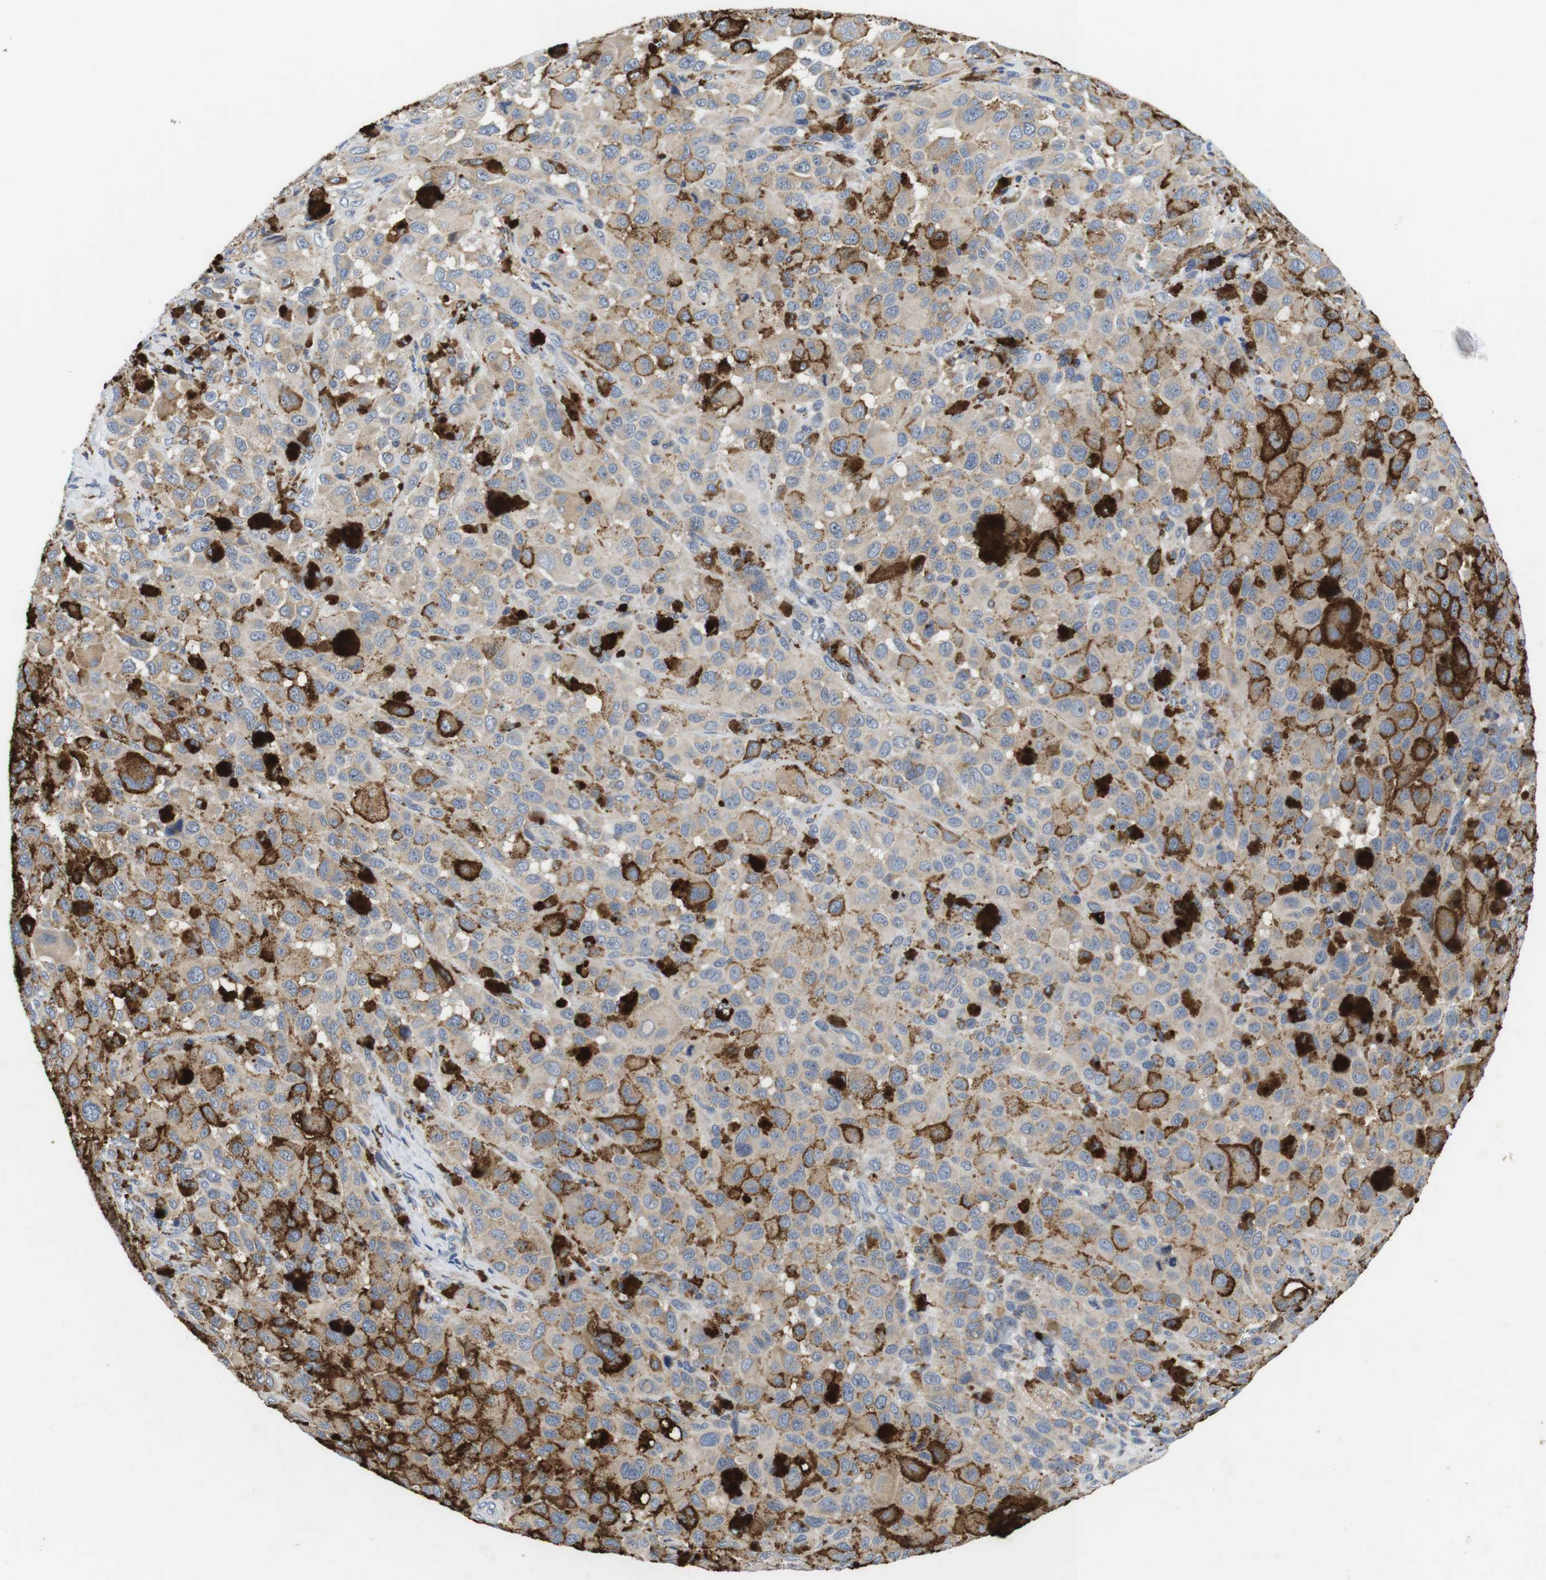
{"staining": {"intensity": "weak", "quantity": ">75%", "location": "cytoplasmic/membranous"}, "tissue": "melanoma", "cell_type": "Tumor cells", "image_type": "cancer", "snomed": [{"axis": "morphology", "description": "Malignant melanoma, NOS"}, {"axis": "topography", "description": "Skin"}], "caption": "Tumor cells reveal weak cytoplasmic/membranous positivity in about >75% of cells in malignant melanoma.", "gene": "CNGA2", "patient": {"sex": "male", "age": 96}}